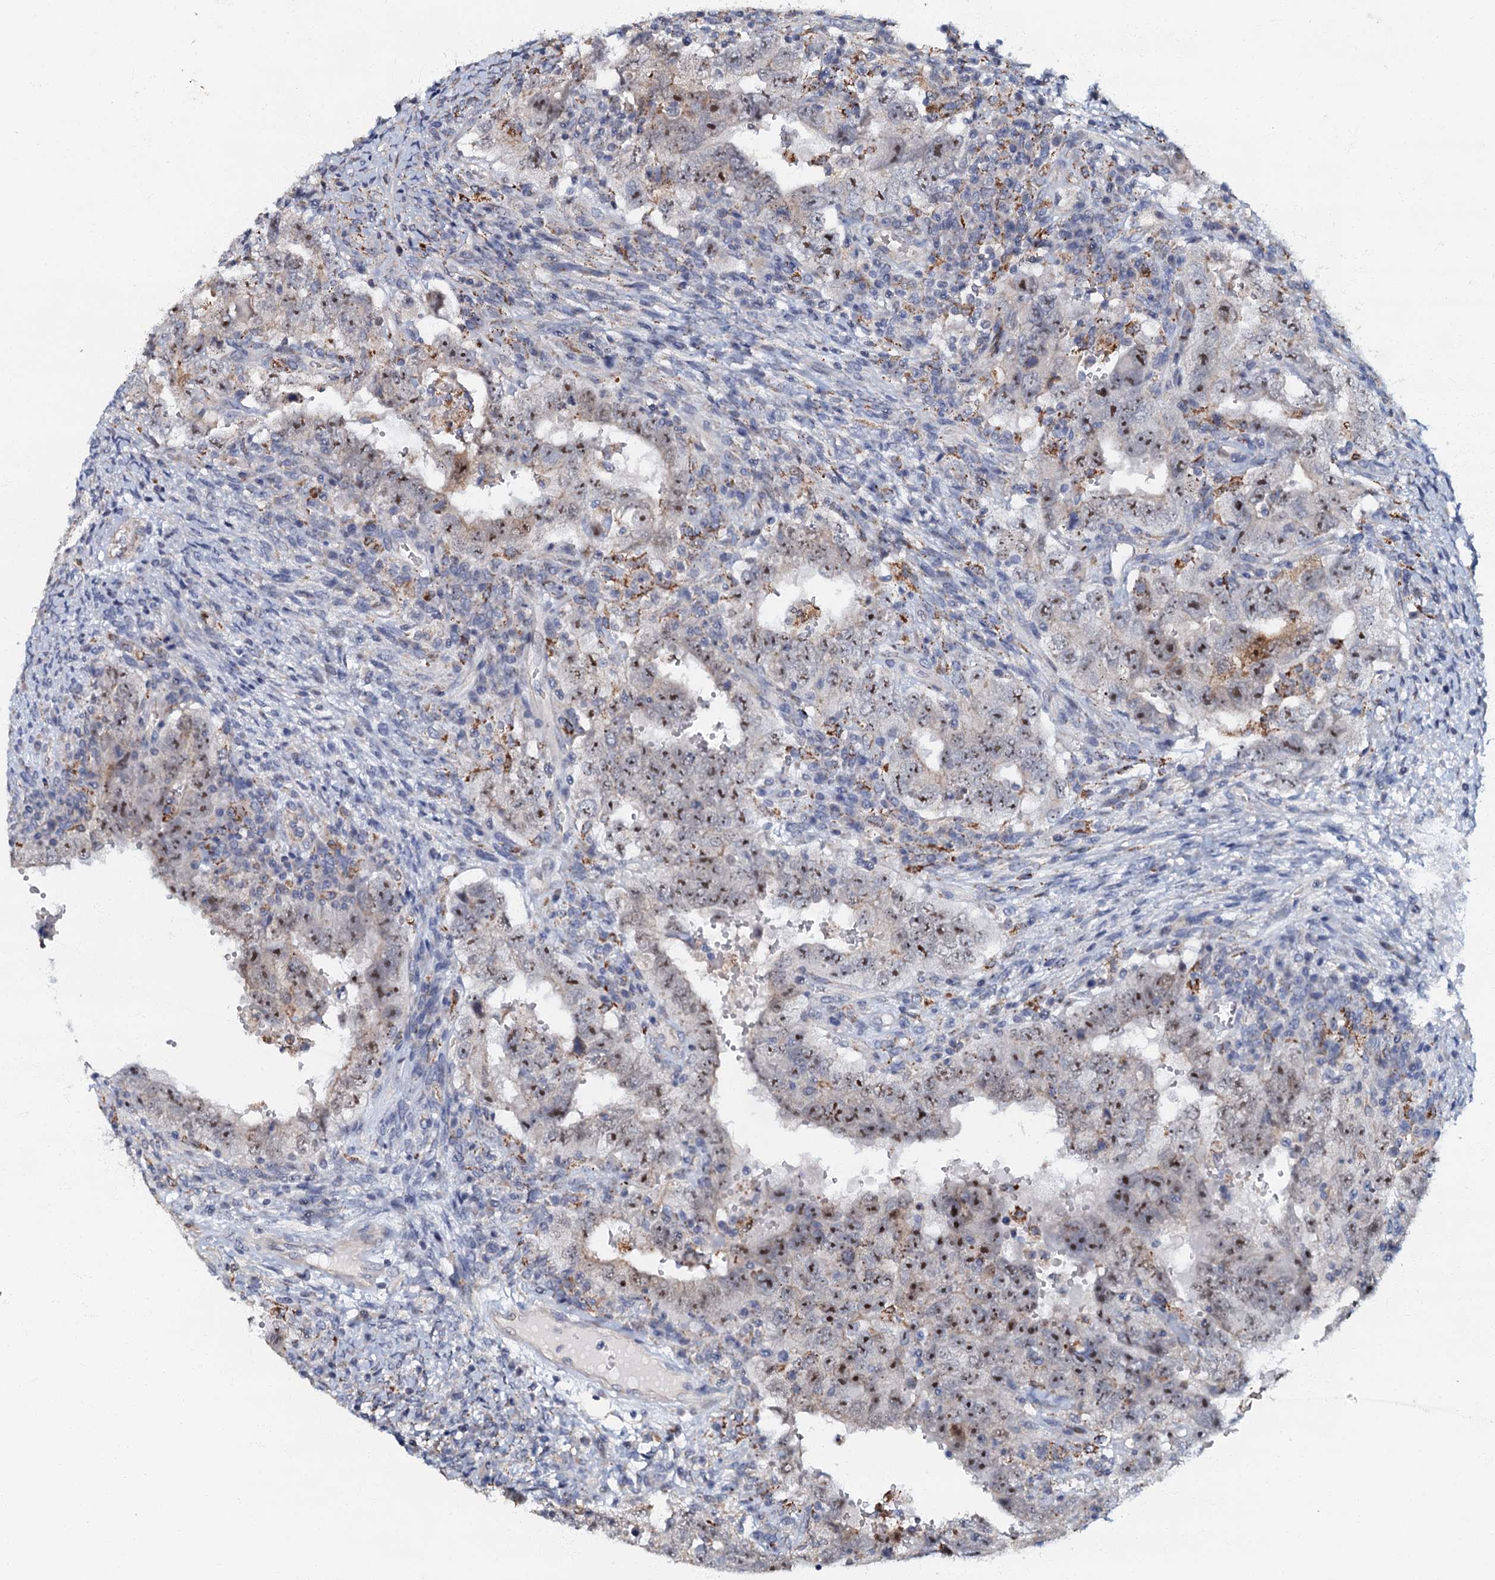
{"staining": {"intensity": "moderate", "quantity": ">75%", "location": "nuclear"}, "tissue": "testis cancer", "cell_type": "Tumor cells", "image_type": "cancer", "snomed": [{"axis": "morphology", "description": "Carcinoma, Embryonal, NOS"}, {"axis": "topography", "description": "Testis"}], "caption": "A micrograph of testis cancer (embryonal carcinoma) stained for a protein exhibits moderate nuclear brown staining in tumor cells. Nuclei are stained in blue.", "gene": "OLAH", "patient": {"sex": "male", "age": 26}}